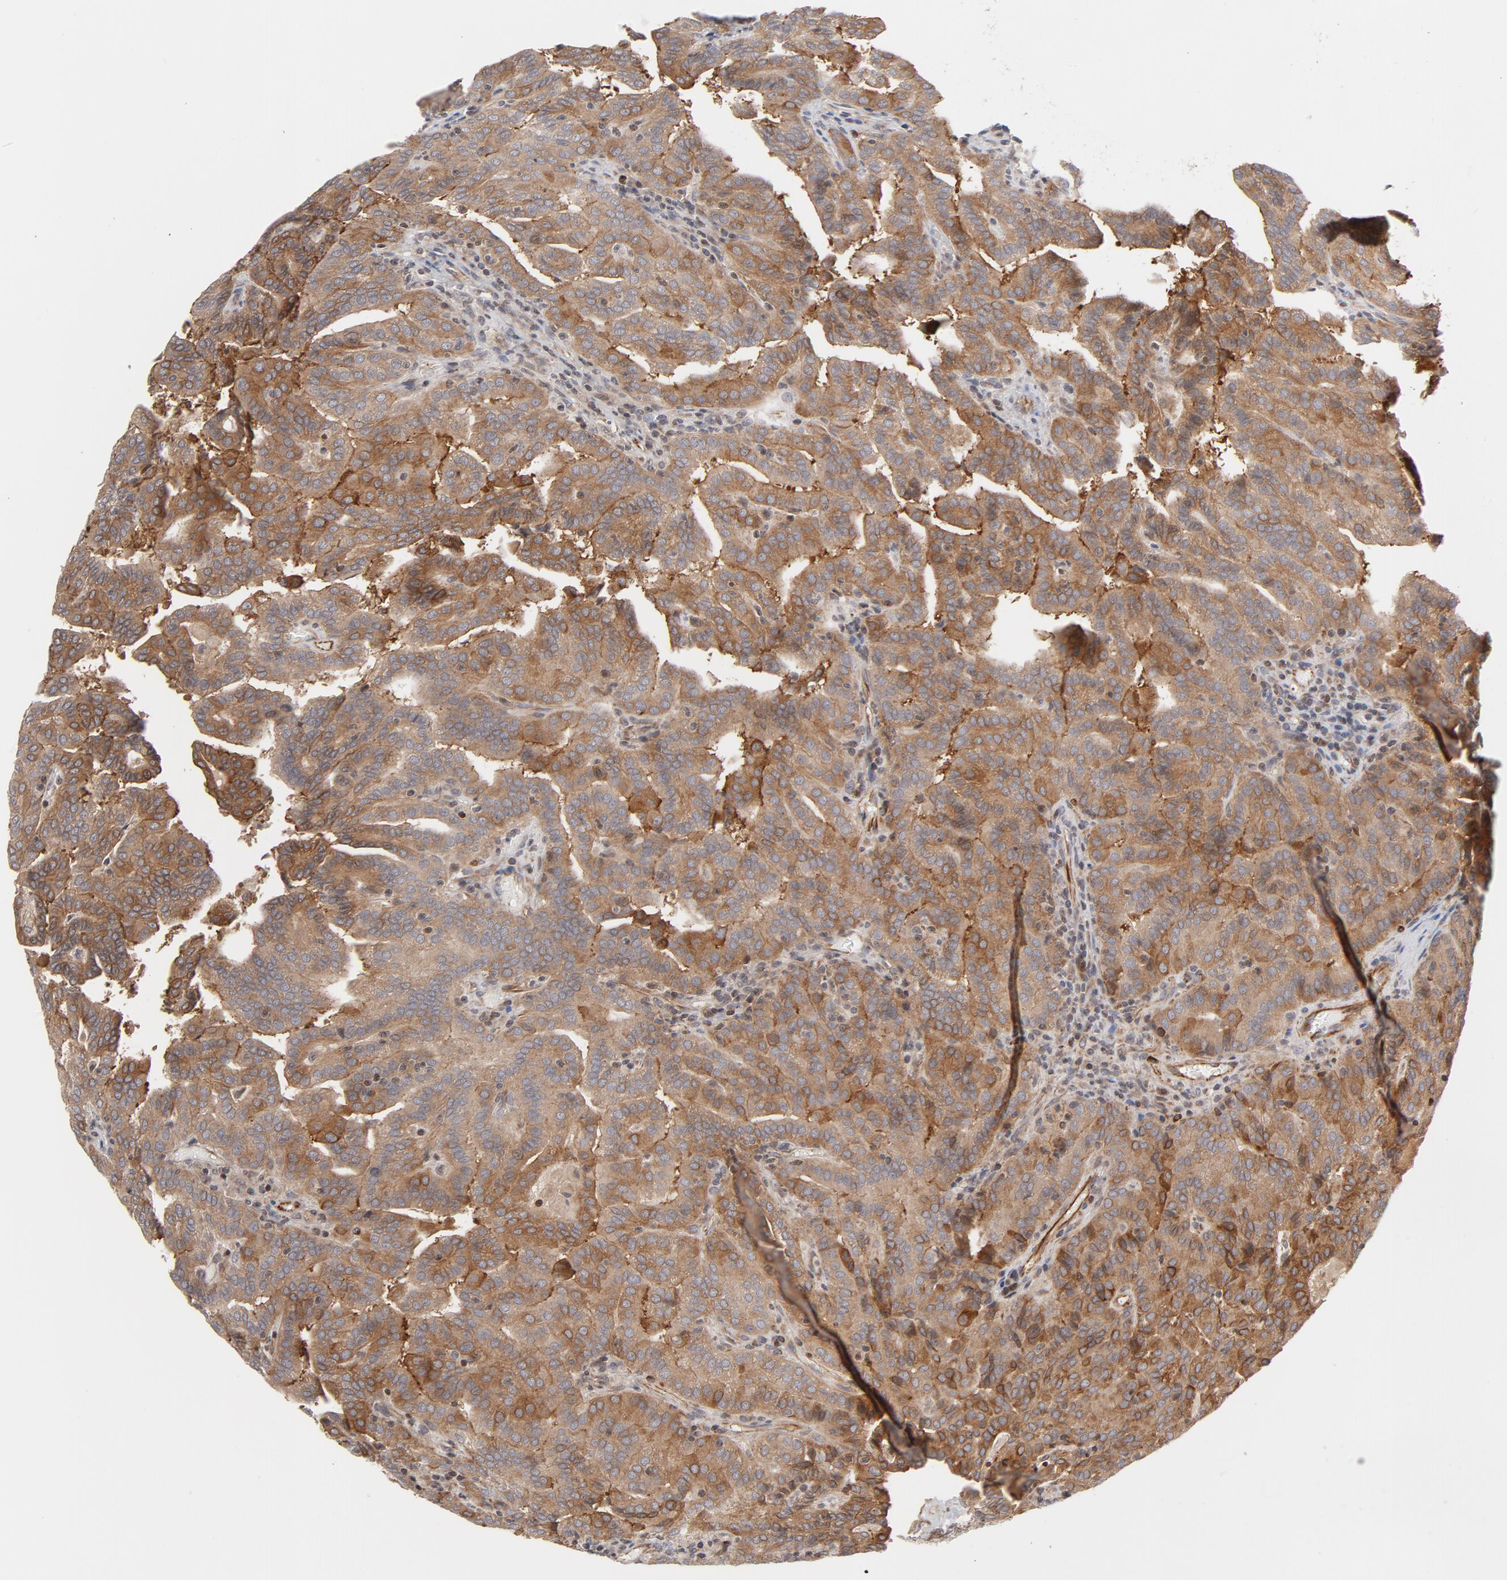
{"staining": {"intensity": "moderate", "quantity": ">75%", "location": "cytoplasmic/membranous"}, "tissue": "renal cancer", "cell_type": "Tumor cells", "image_type": "cancer", "snomed": [{"axis": "morphology", "description": "Adenocarcinoma, NOS"}, {"axis": "topography", "description": "Kidney"}], "caption": "Immunohistochemistry of renal adenocarcinoma displays medium levels of moderate cytoplasmic/membranous expression in about >75% of tumor cells.", "gene": "DNAAF2", "patient": {"sex": "male", "age": 61}}